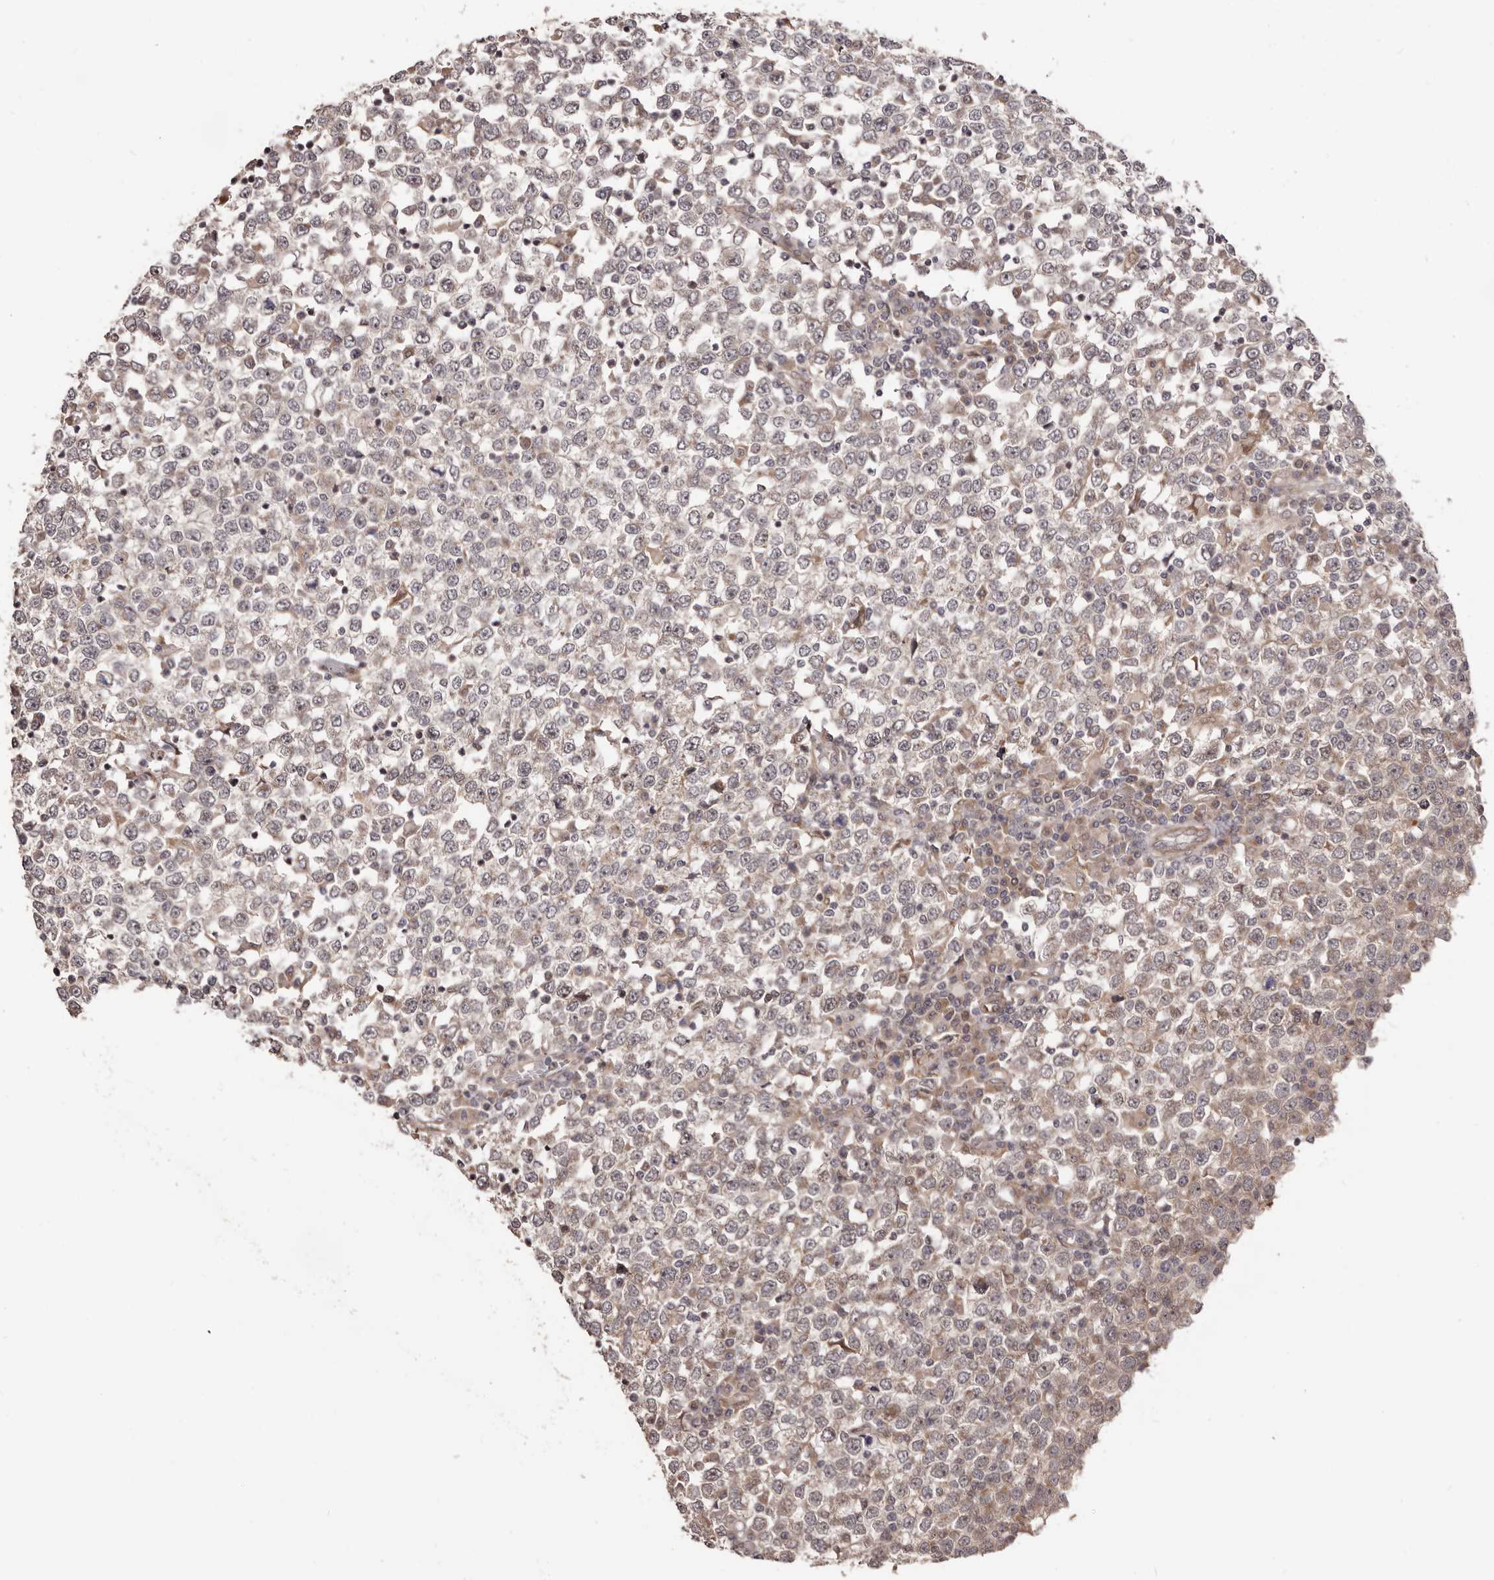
{"staining": {"intensity": "weak", "quantity": "25%-75%", "location": "cytoplasmic/membranous"}, "tissue": "testis cancer", "cell_type": "Tumor cells", "image_type": "cancer", "snomed": [{"axis": "morphology", "description": "Seminoma, NOS"}, {"axis": "topography", "description": "Testis"}], "caption": "Brown immunohistochemical staining in testis cancer displays weak cytoplasmic/membranous expression in approximately 25%-75% of tumor cells.", "gene": "NOL12", "patient": {"sex": "male", "age": 65}}